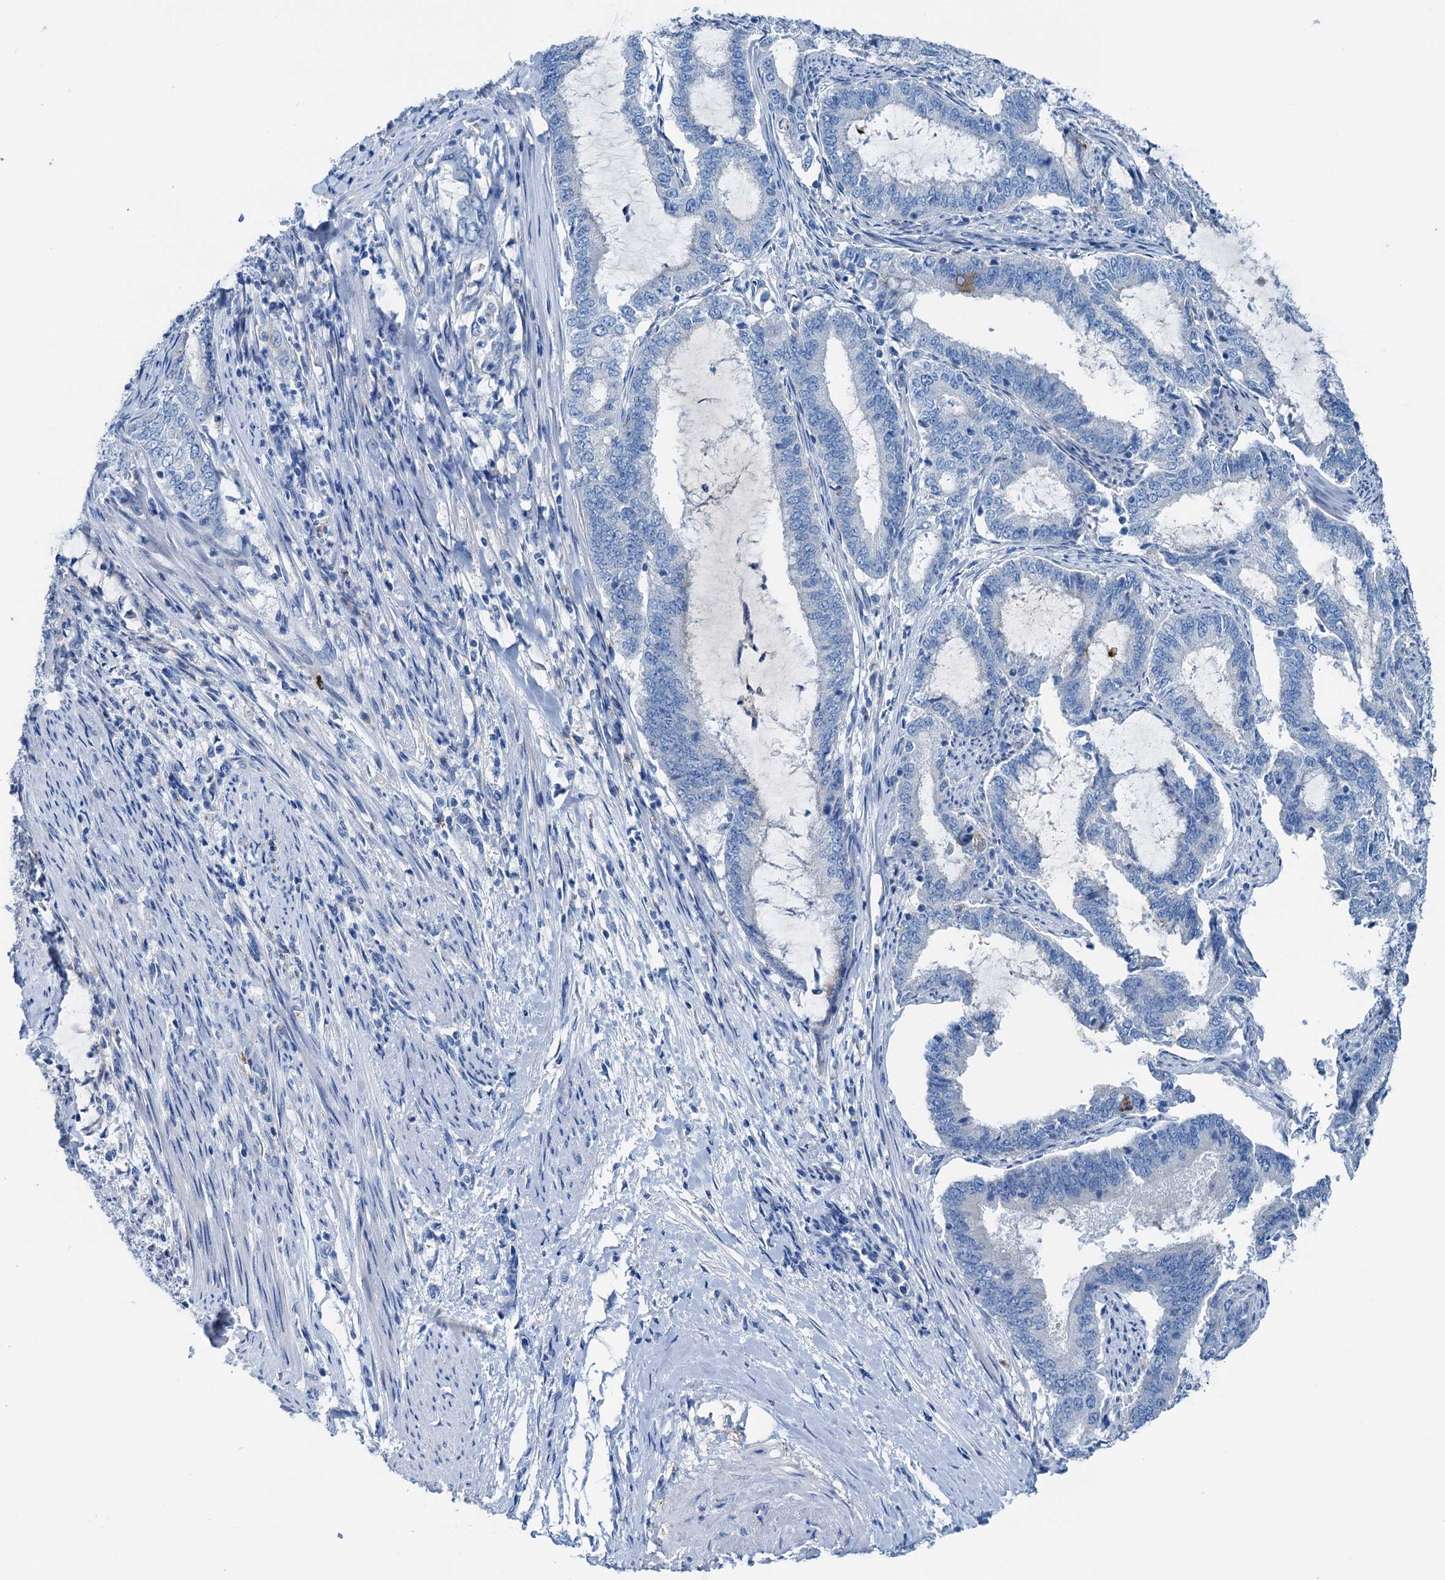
{"staining": {"intensity": "negative", "quantity": "none", "location": "none"}, "tissue": "endometrial cancer", "cell_type": "Tumor cells", "image_type": "cancer", "snomed": [{"axis": "morphology", "description": "Adenocarcinoma, NOS"}, {"axis": "topography", "description": "Endometrium"}], "caption": "An immunohistochemistry (IHC) image of endometrial cancer (adenocarcinoma) is shown. There is no staining in tumor cells of endometrial cancer (adenocarcinoma).", "gene": "C1QTNF4", "patient": {"sex": "female", "age": 51}}